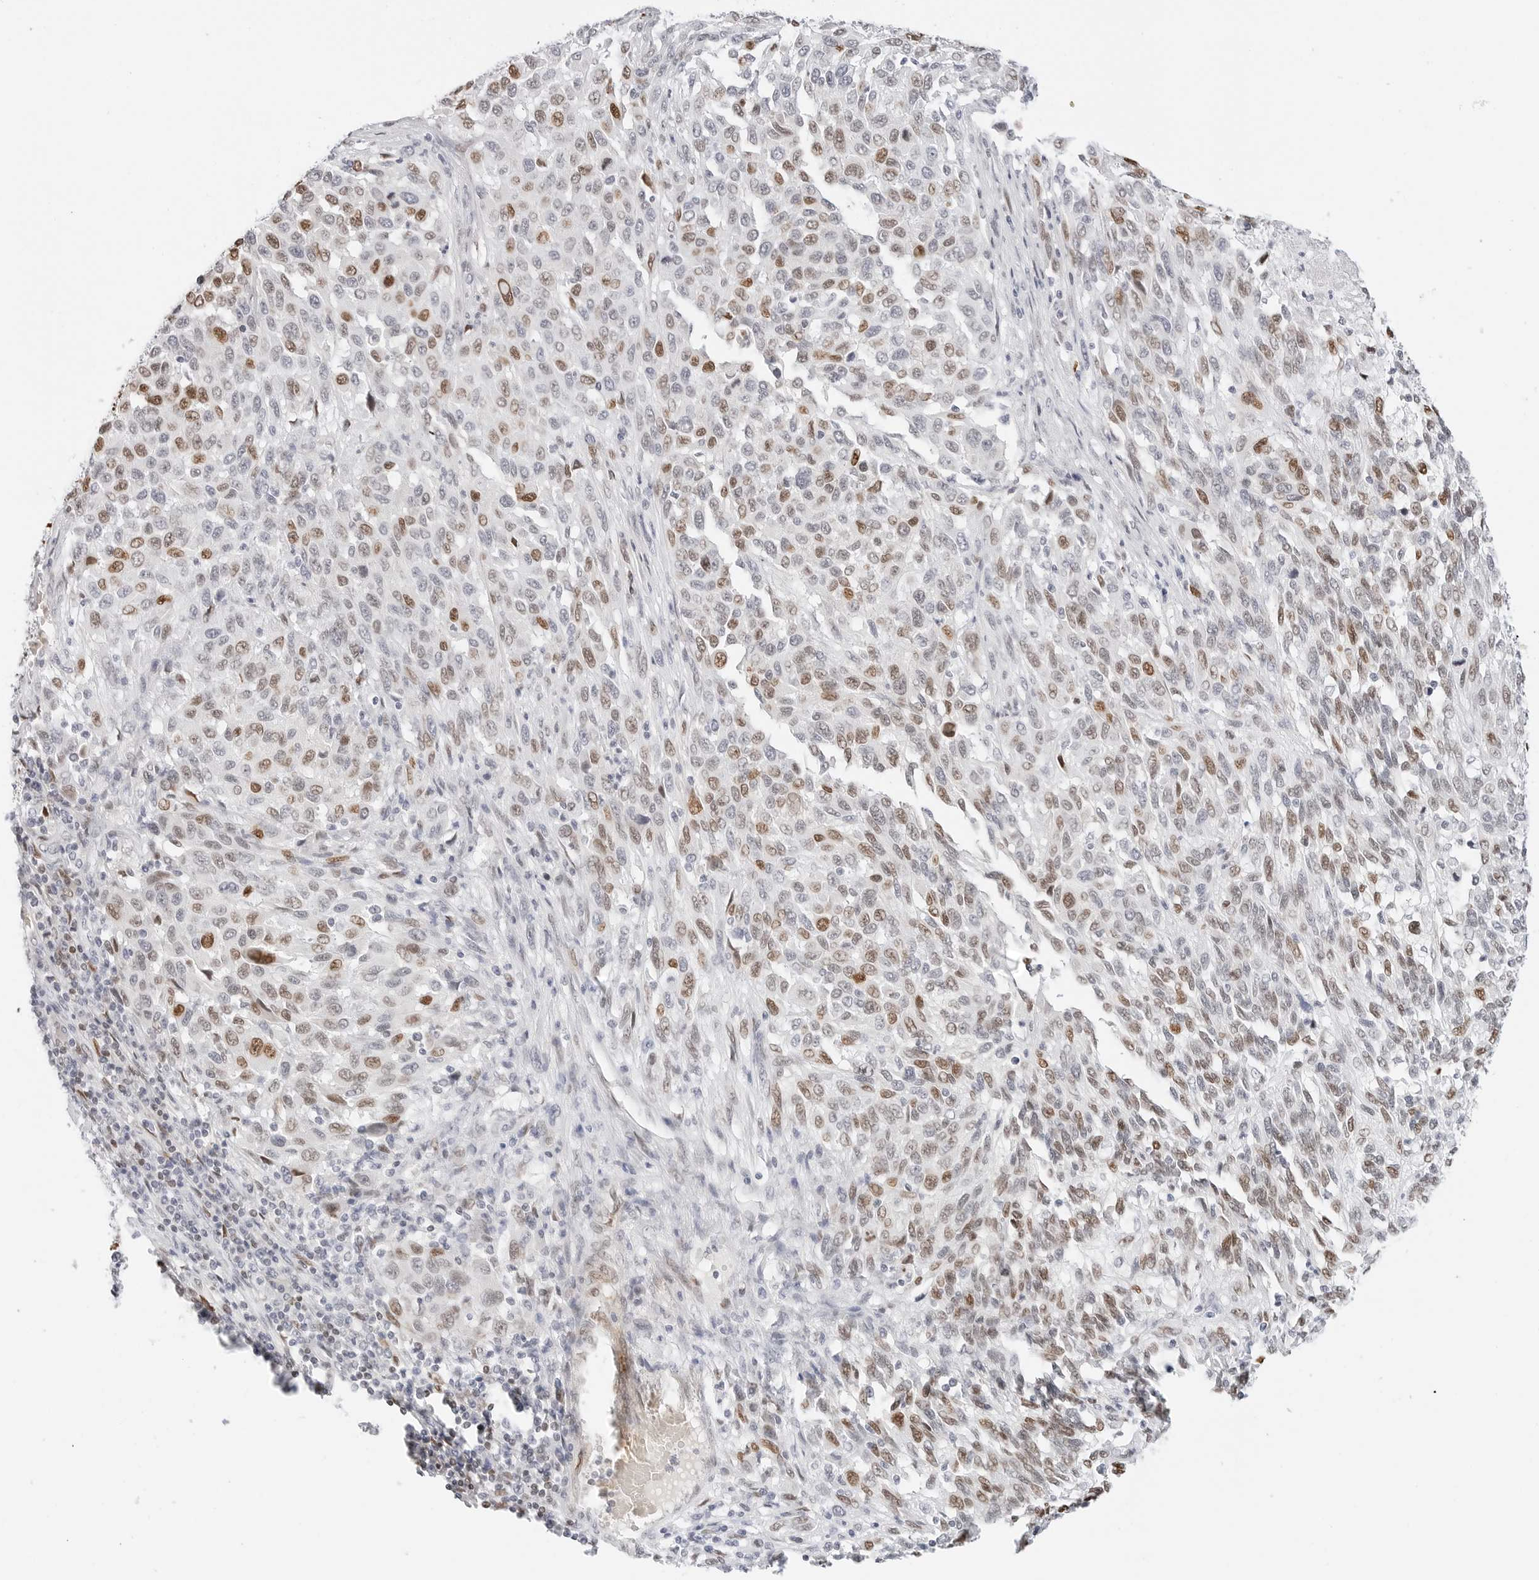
{"staining": {"intensity": "moderate", "quantity": ">75%", "location": "nuclear"}, "tissue": "melanoma", "cell_type": "Tumor cells", "image_type": "cancer", "snomed": [{"axis": "morphology", "description": "Malignant melanoma, Metastatic site"}, {"axis": "topography", "description": "Lymph node"}], "caption": "Immunohistochemical staining of human malignant melanoma (metastatic site) exhibits medium levels of moderate nuclear expression in about >75% of tumor cells.", "gene": "SPIDR", "patient": {"sex": "male", "age": 61}}